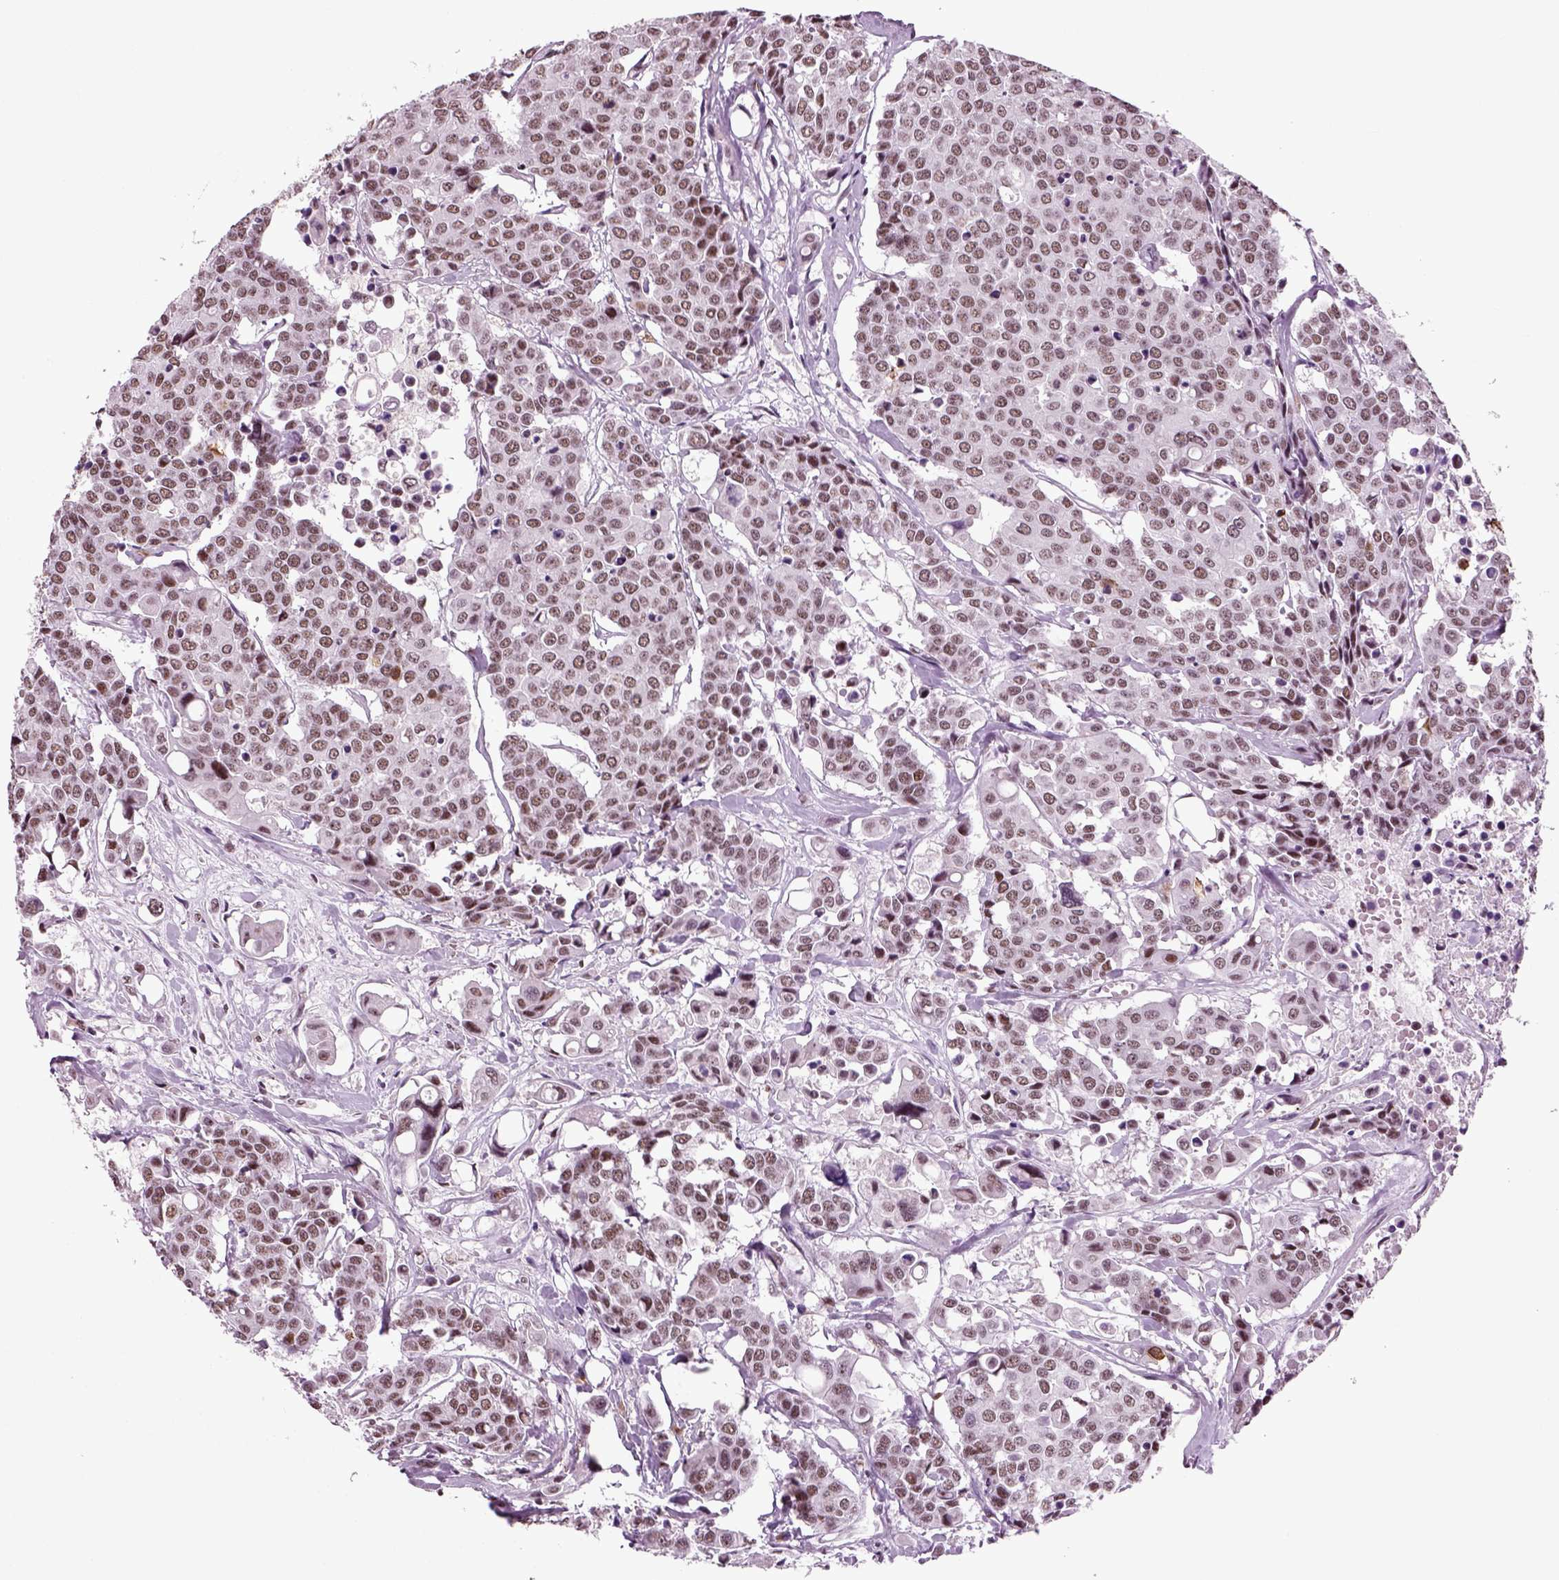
{"staining": {"intensity": "weak", "quantity": ">75%", "location": "nuclear"}, "tissue": "carcinoid", "cell_type": "Tumor cells", "image_type": "cancer", "snomed": [{"axis": "morphology", "description": "Carcinoid, malignant, NOS"}, {"axis": "topography", "description": "Colon"}], "caption": "Immunohistochemistry (IHC) micrograph of carcinoid (malignant) stained for a protein (brown), which reveals low levels of weak nuclear positivity in about >75% of tumor cells.", "gene": "RCOR3", "patient": {"sex": "male", "age": 81}}